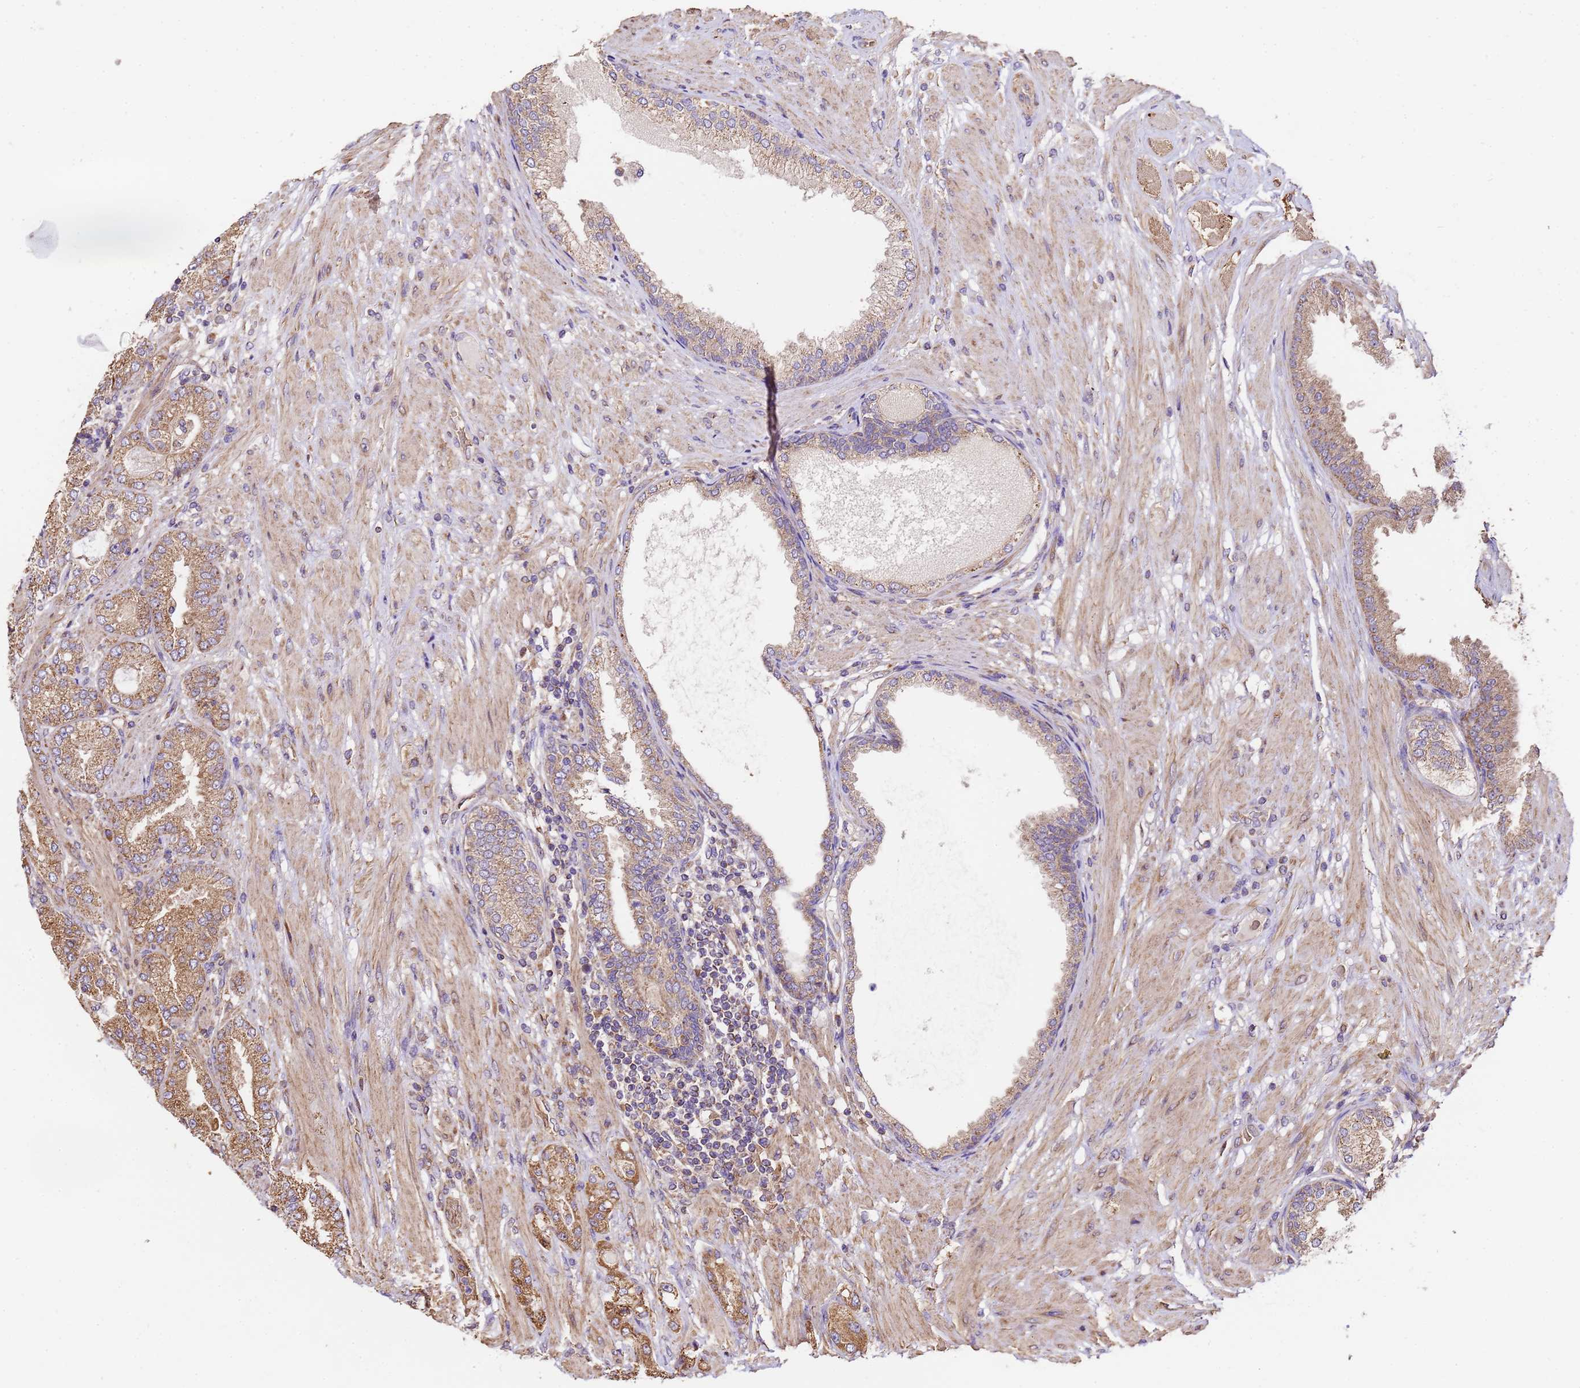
{"staining": {"intensity": "moderate", "quantity": ">75%", "location": "cytoplasmic/membranous"}, "tissue": "prostate cancer", "cell_type": "Tumor cells", "image_type": "cancer", "snomed": [{"axis": "morphology", "description": "Adenocarcinoma, High grade"}, {"axis": "topography", "description": "Prostate"}], "caption": "Prostate cancer stained with a brown dye demonstrates moderate cytoplasmic/membranous positive staining in approximately >75% of tumor cells.", "gene": "LRRIQ1", "patient": {"sex": "male", "age": 71}}